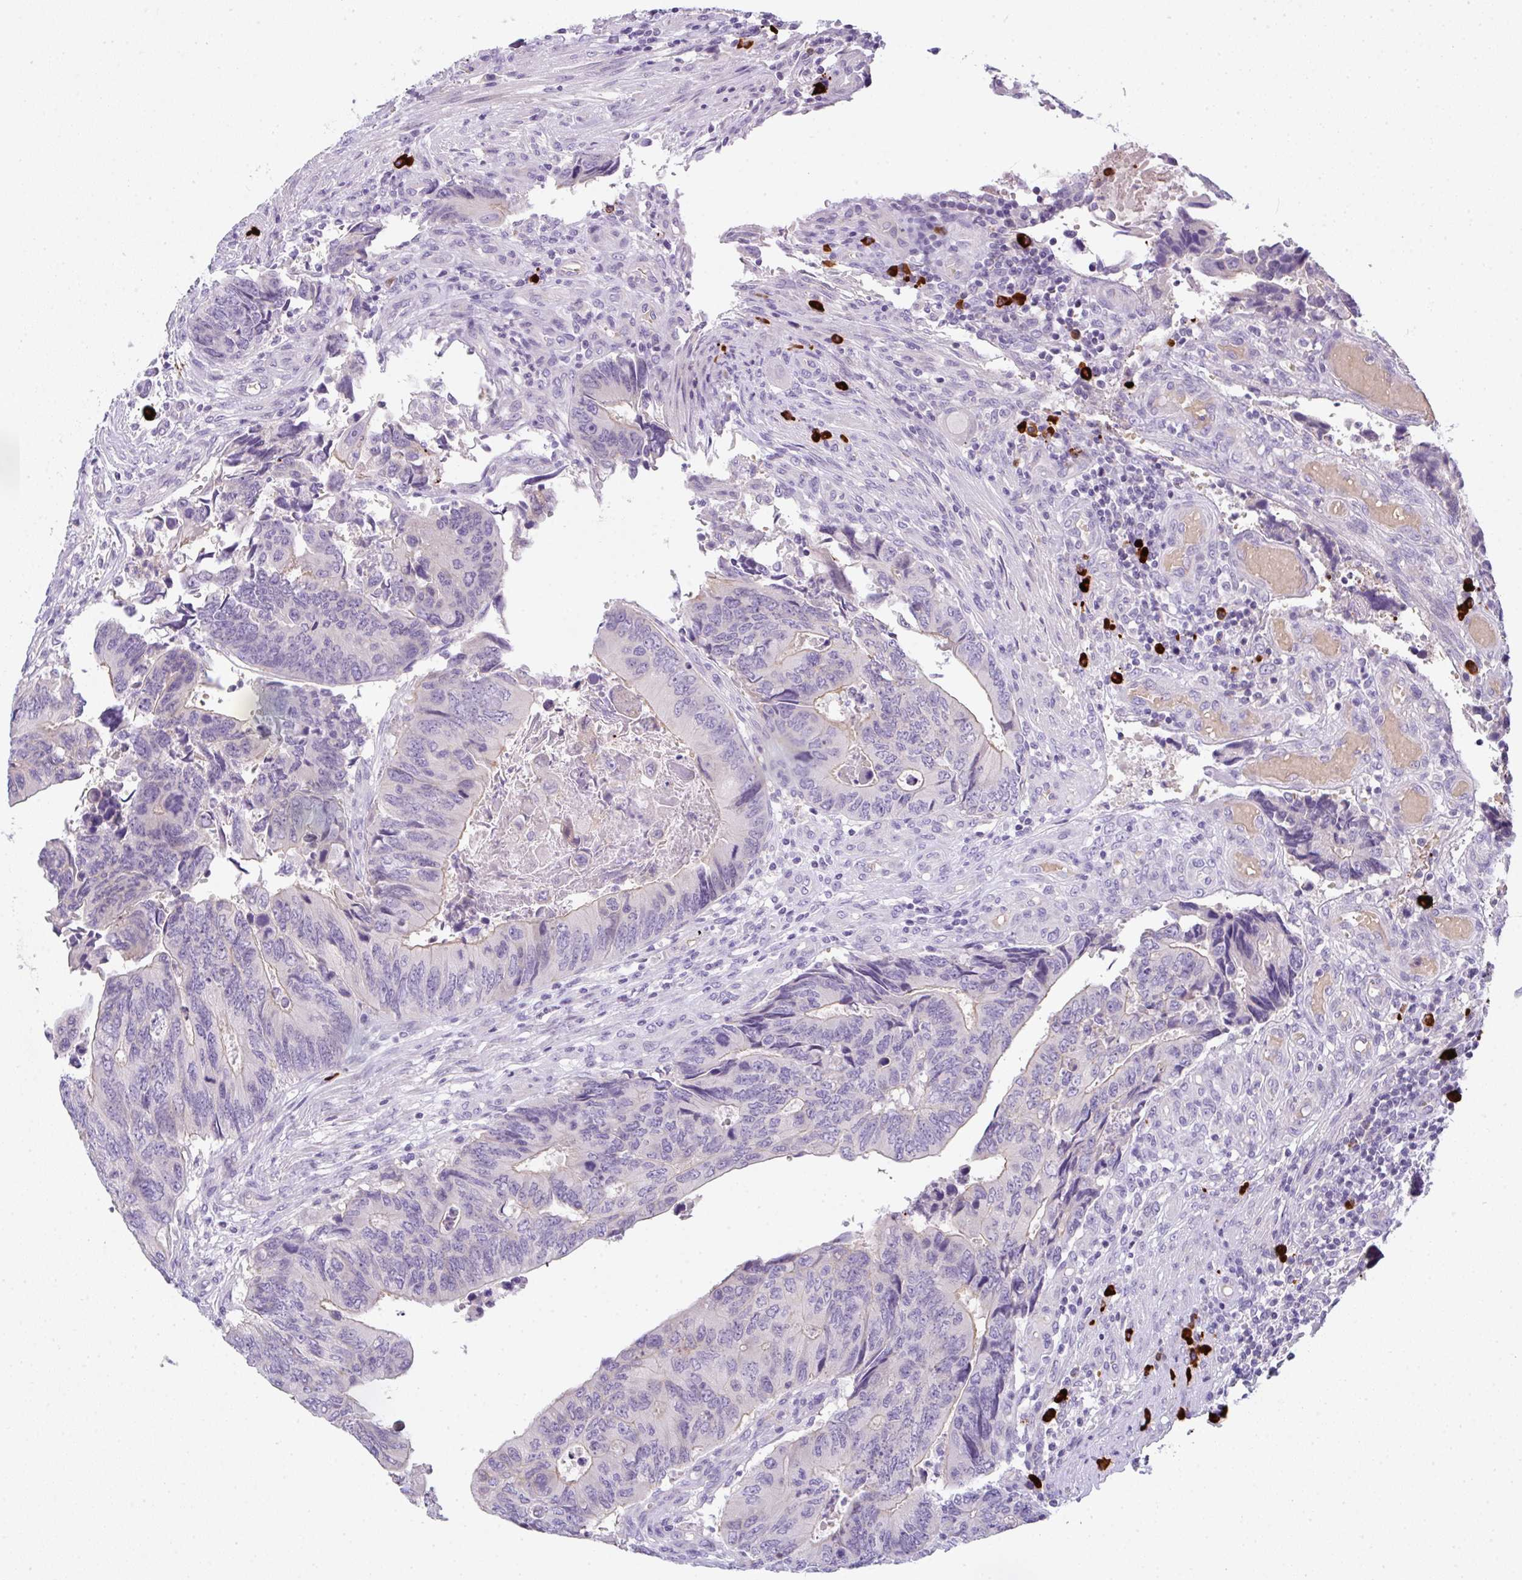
{"staining": {"intensity": "weak", "quantity": "<25%", "location": "cytoplasmic/membranous"}, "tissue": "colorectal cancer", "cell_type": "Tumor cells", "image_type": "cancer", "snomed": [{"axis": "morphology", "description": "Adenocarcinoma, NOS"}, {"axis": "topography", "description": "Colon"}], "caption": "This photomicrograph is of adenocarcinoma (colorectal) stained with IHC to label a protein in brown with the nuclei are counter-stained blue. There is no expression in tumor cells.", "gene": "CACNA1S", "patient": {"sex": "male", "age": 87}}